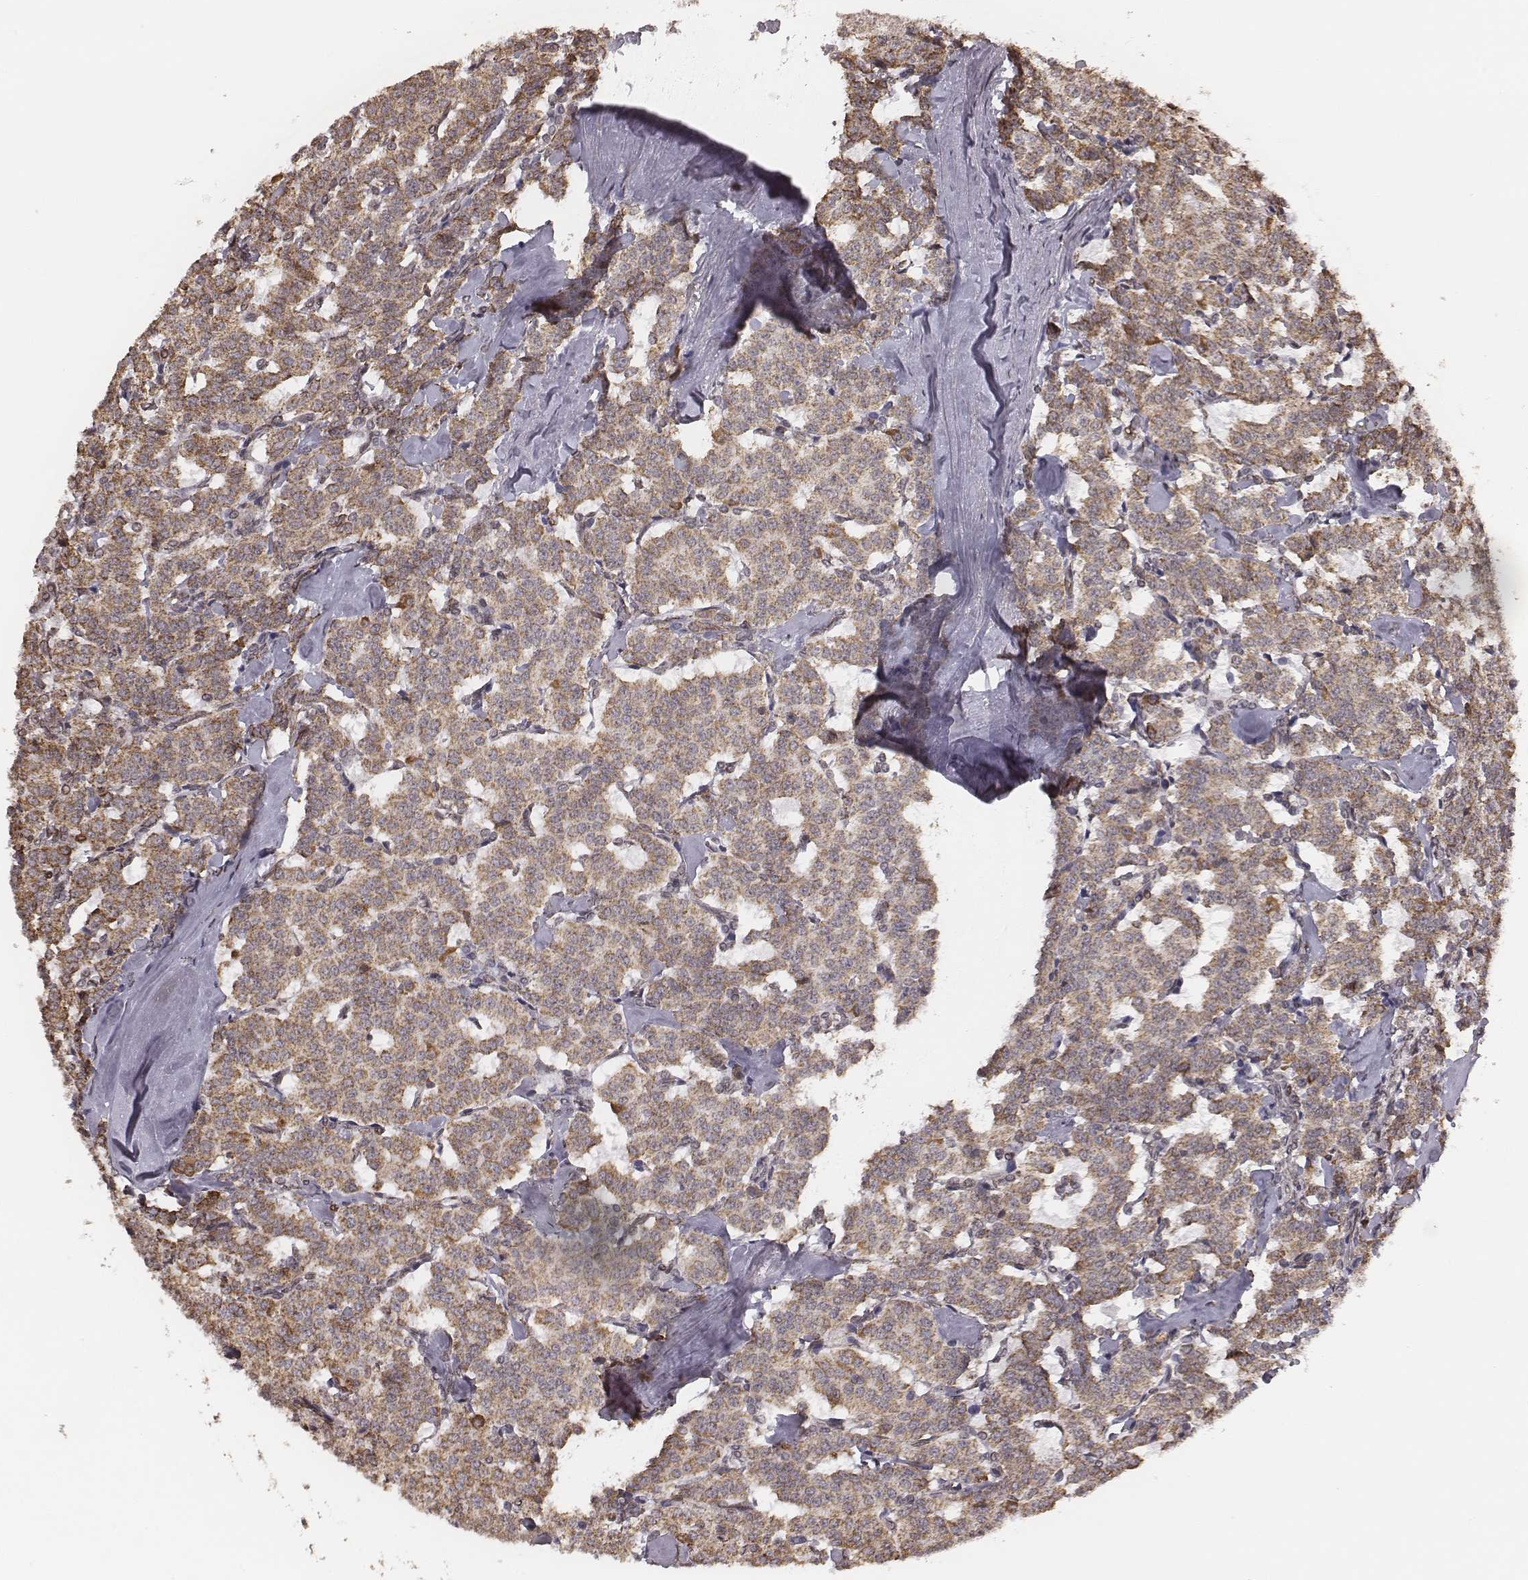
{"staining": {"intensity": "moderate", "quantity": ">75%", "location": "cytoplasmic/membranous"}, "tissue": "carcinoid", "cell_type": "Tumor cells", "image_type": "cancer", "snomed": [{"axis": "morphology", "description": "Carcinoid, malignant, NOS"}, {"axis": "topography", "description": "Lung"}], "caption": "IHC staining of carcinoid, which demonstrates medium levels of moderate cytoplasmic/membranous staining in approximately >75% of tumor cells indicating moderate cytoplasmic/membranous protein staining. The staining was performed using DAB (brown) for protein detection and nuclei were counterstained in hematoxylin (blue).", "gene": "ACOT2", "patient": {"sex": "female", "age": 46}}